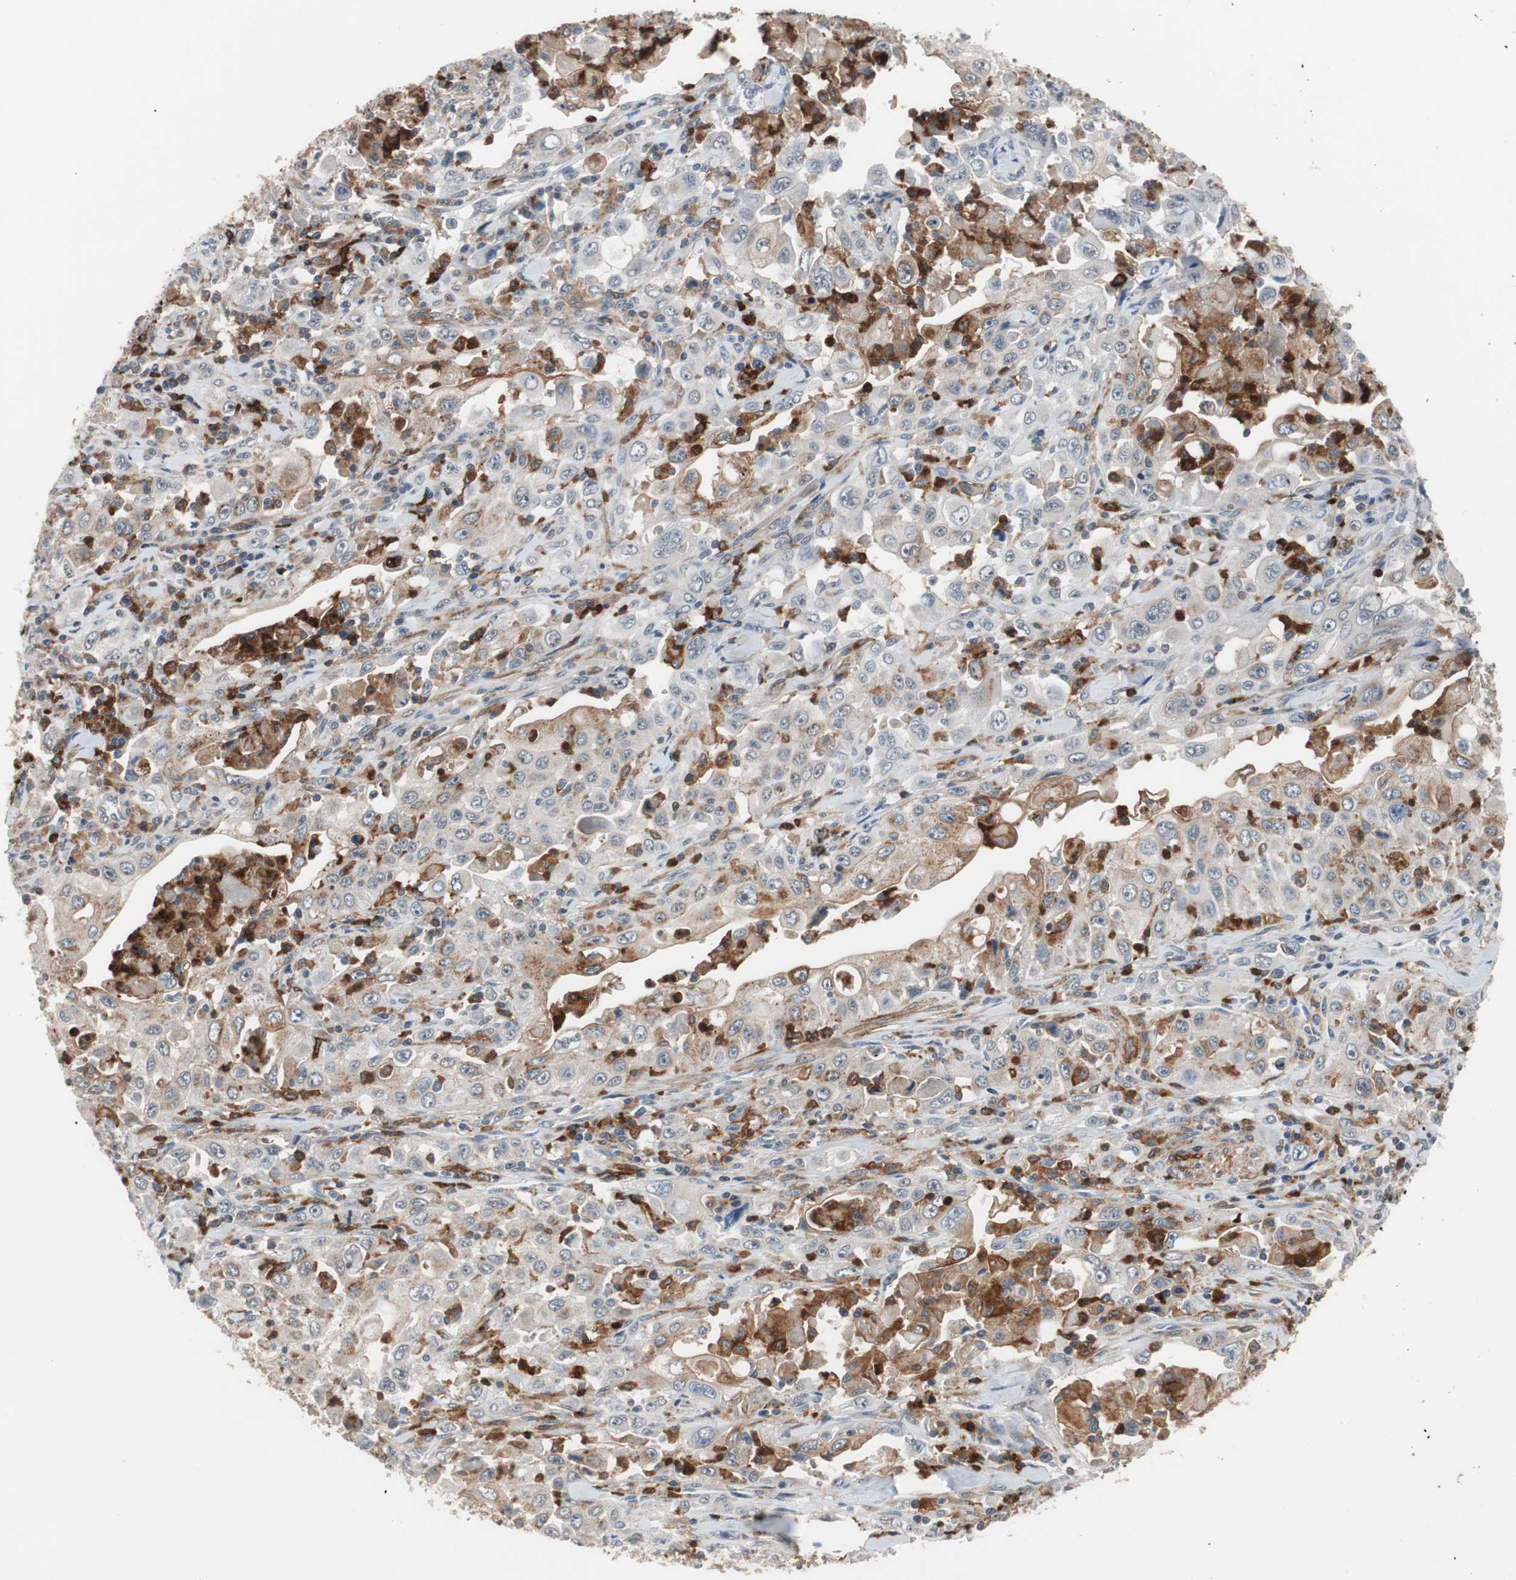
{"staining": {"intensity": "weak", "quantity": "<25%", "location": "cytoplasmic/membranous"}, "tissue": "pancreatic cancer", "cell_type": "Tumor cells", "image_type": "cancer", "snomed": [{"axis": "morphology", "description": "Adenocarcinoma, NOS"}, {"axis": "topography", "description": "Pancreas"}], "caption": "IHC micrograph of human pancreatic cancer stained for a protein (brown), which exhibits no staining in tumor cells.", "gene": "LITAF", "patient": {"sex": "male", "age": 70}}